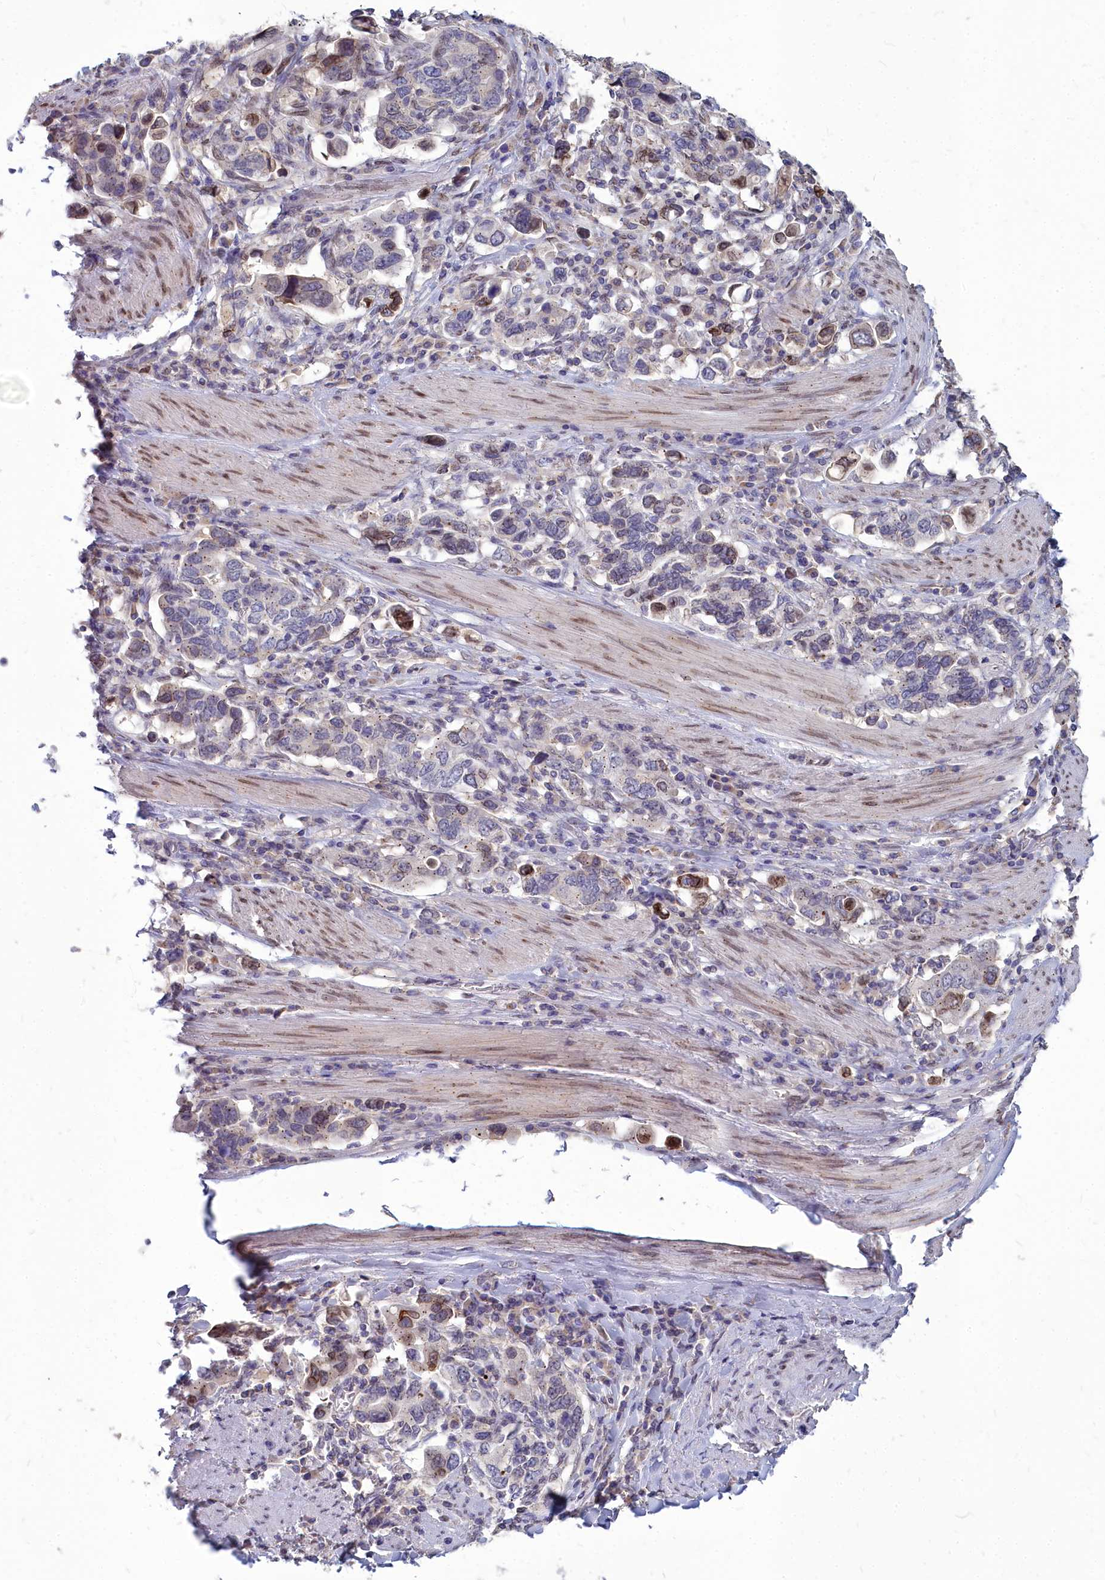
{"staining": {"intensity": "moderate", "quantity": "<25%", "location": "cytoplasmic/membranous,nuclear"}, "tissue": "stomach cancer", "cell_type": "Tumor cells", "image_type": "cancer", "snomed": [{"axis": "morphology", "description": "Adenocarcinoma, NOS"}, {"axis": "topography", "description": "Stomach, upper"}, {"axis": "topography", "description": "Stomach"}], "caption": "Brown immunohistochemical staining in stomach adenocarcinoma exhibits moderate cytoplasmic/membranous and nuclear positivity in approximately <25% of tumor cells.", "gene": "NOXA1", "patient": {"sex": "male", "age": 62}}